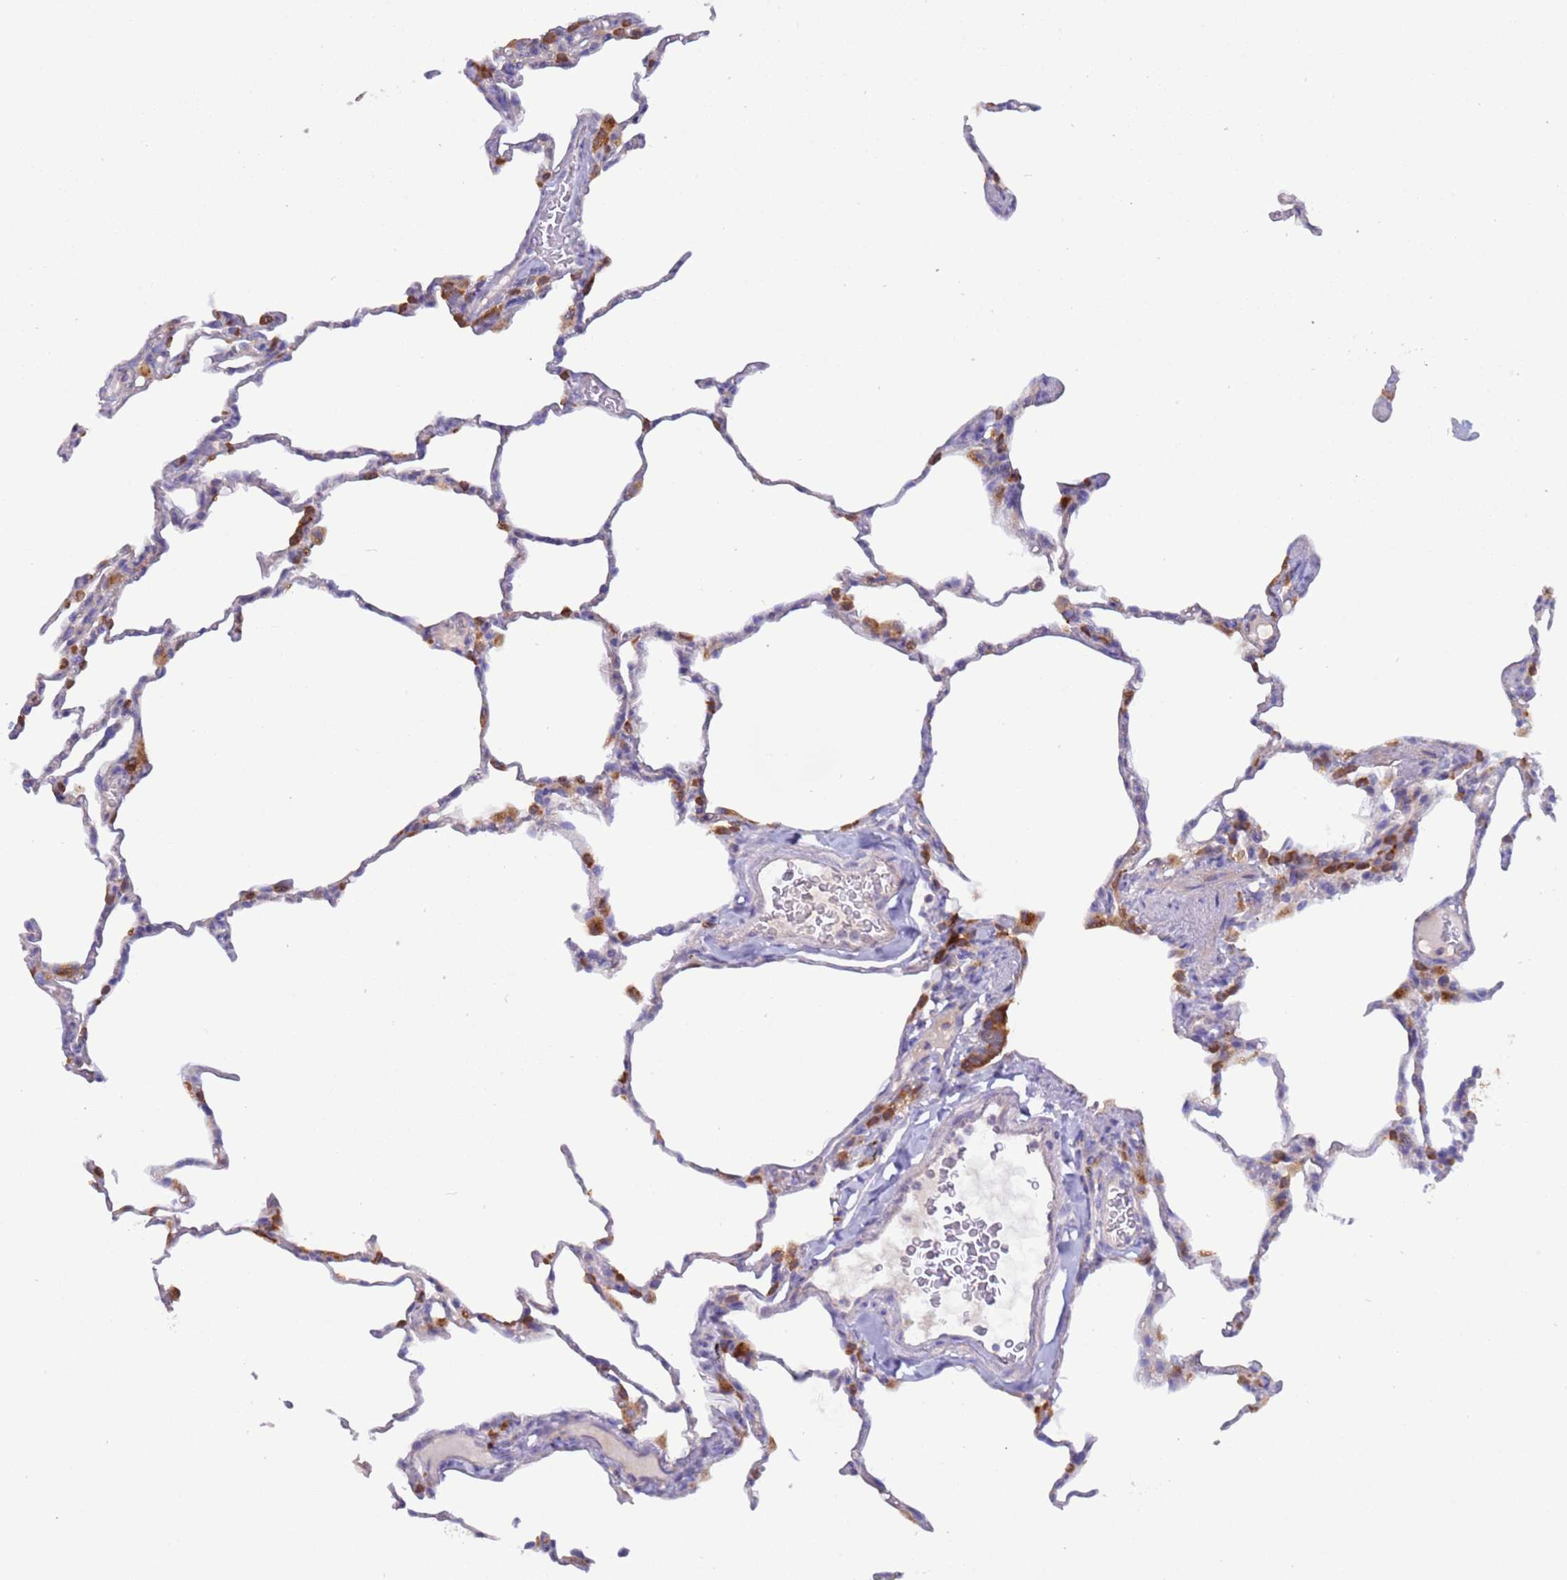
{"staining": {"intensity": "moderate", "quantity": "25%-75%", "location": "cytoplasmic/membranous"}, "tissue": "lung", "cell_type": "Alveolar cells", "image_type": "normal", "snomed": [{"axis": "morphology", "description": "Normal tissue, NOS"}, {"axis": "topography", "description": "Lung"}], "caption": "The image displays immunohistochemical staining of benign lung. There is moderate cytoplasmic/membranous expression is identified in about 25%-75% of alveolar cells.", "gene": "UQCRQ", "patient": {"sex": "male", "age": 20}}